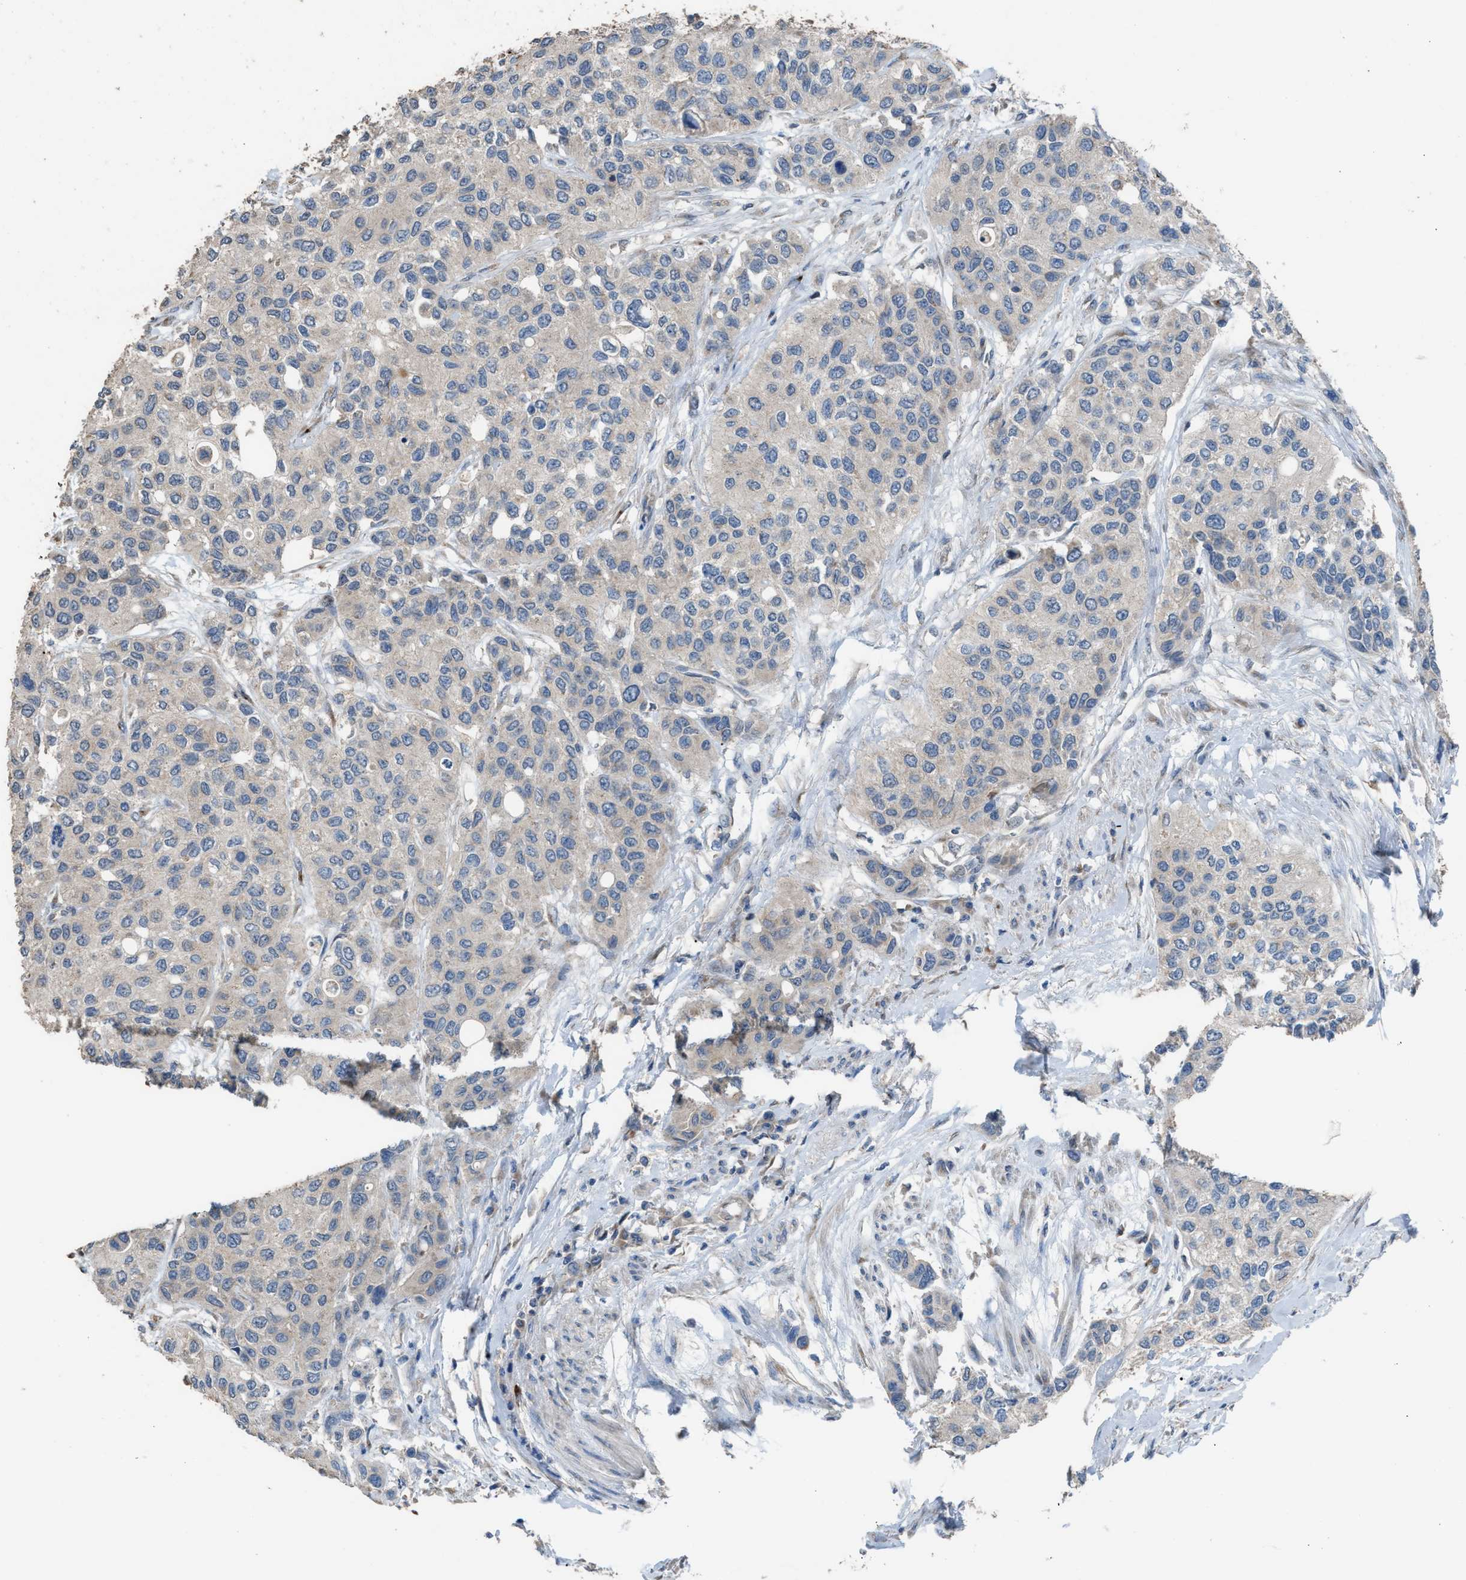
{"staining": {"intensity": "negative", "quantity": "none", "location": "none"}, "tissue": "urothelial cancer", "cell_type": "Tumor cells", "image_type": "cancer", "snomed": [{"axis": "morphology", "description": "Urothelial carcinoma, High grade"}, {"axis": "topography", "description": "Urinary bladder"}], "caption": "Urothelial cancer stained for a protein using immunohistochemistry displays no positivity tumor cells.", "gene": "TPK1", "patient": {"sex": "female", "age": 56}}